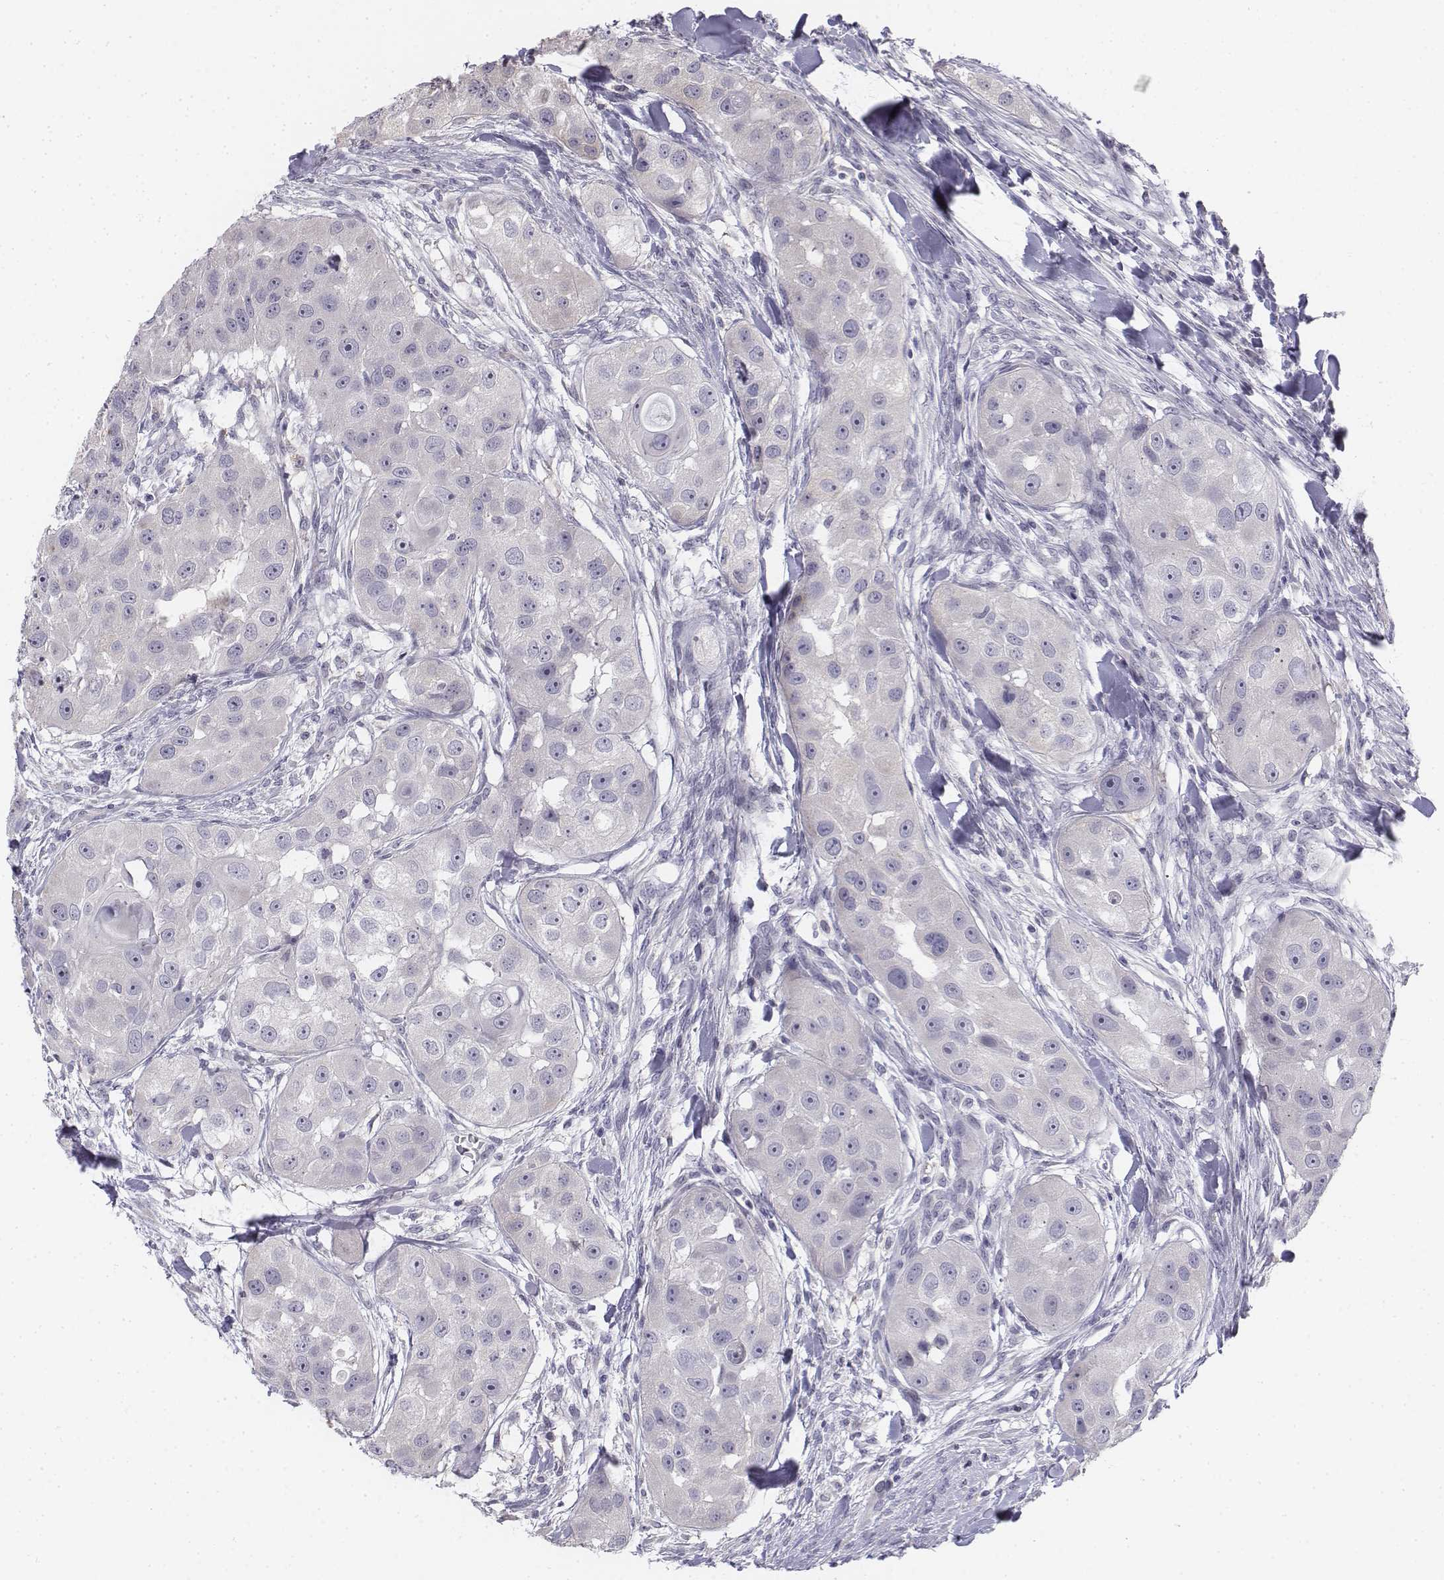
{"staining": {"intensity": "negative", "quantity": "none", "location": "none"}, "tissue": "head and neck cancer", "cell_type": "Tumor cells", "image_type": "cancer", "snomed": [{"axis": "morphology", "description": "Squamous cell carcinoma, NOS"}, {"axis": "topography", "description": "Head-Neck"}], "caption": "Protein analysis of head and neck squamous cell carcinoma displays no significant expression in tumor cells.", "gene": "PENK", "patient": {"sex": "male", "age": 51}}